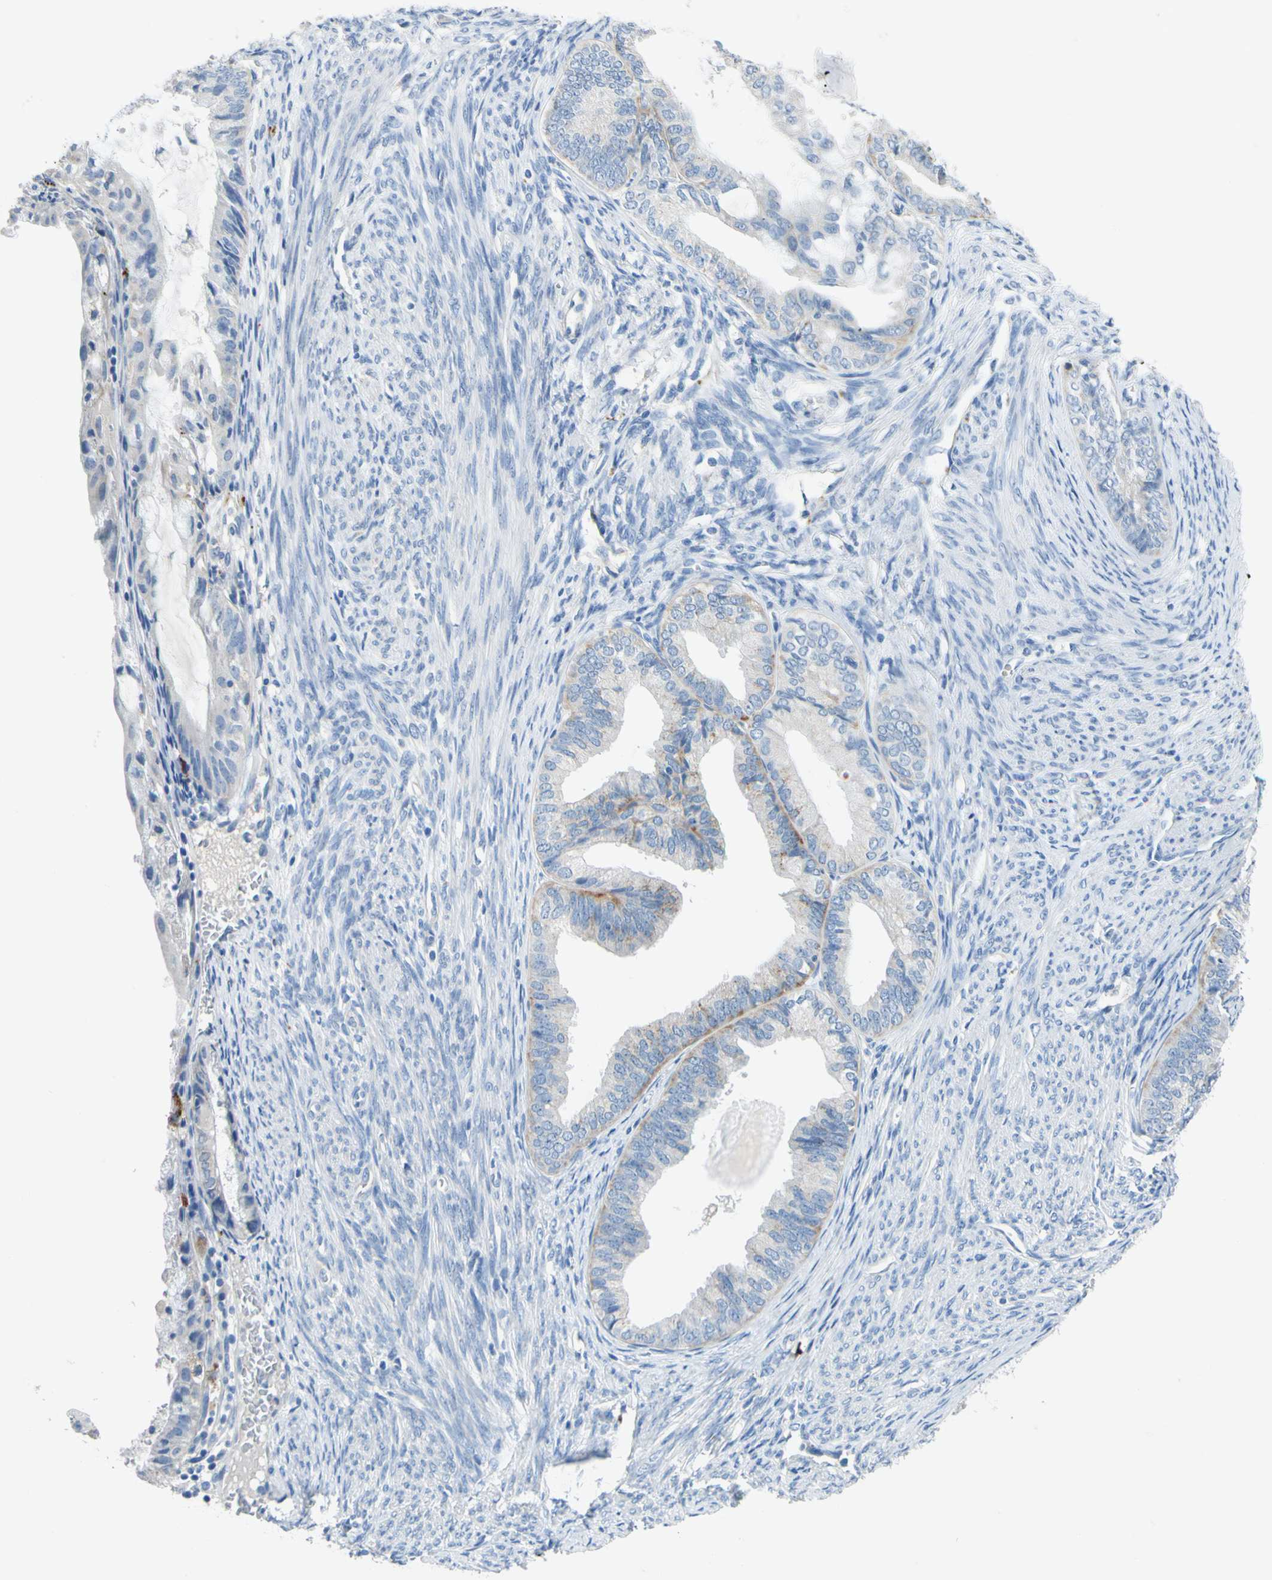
{"staining": {"intensity": "moderate", "quantity": "<25%", "location": "cytoplasmic/membranous"}, "tissue": "endometrial cancer", "cell_type": "Tumor cells", "image_type": "cancer", "snomed": [{"axis": "morphology", "description": "Adenocarcinoma, NOS"}, {"axis": "topography", "description": "Endometrium"}], "caption": "Human endometrial cancer (adenocarcinoma) stained for a protein (brown) demonstrates moderate cytoplasmic/membranous positive positivity in approximately <25% of tumor cells.", "gene": "CDH10", "patient": {"sex": "female", "age": 86}}